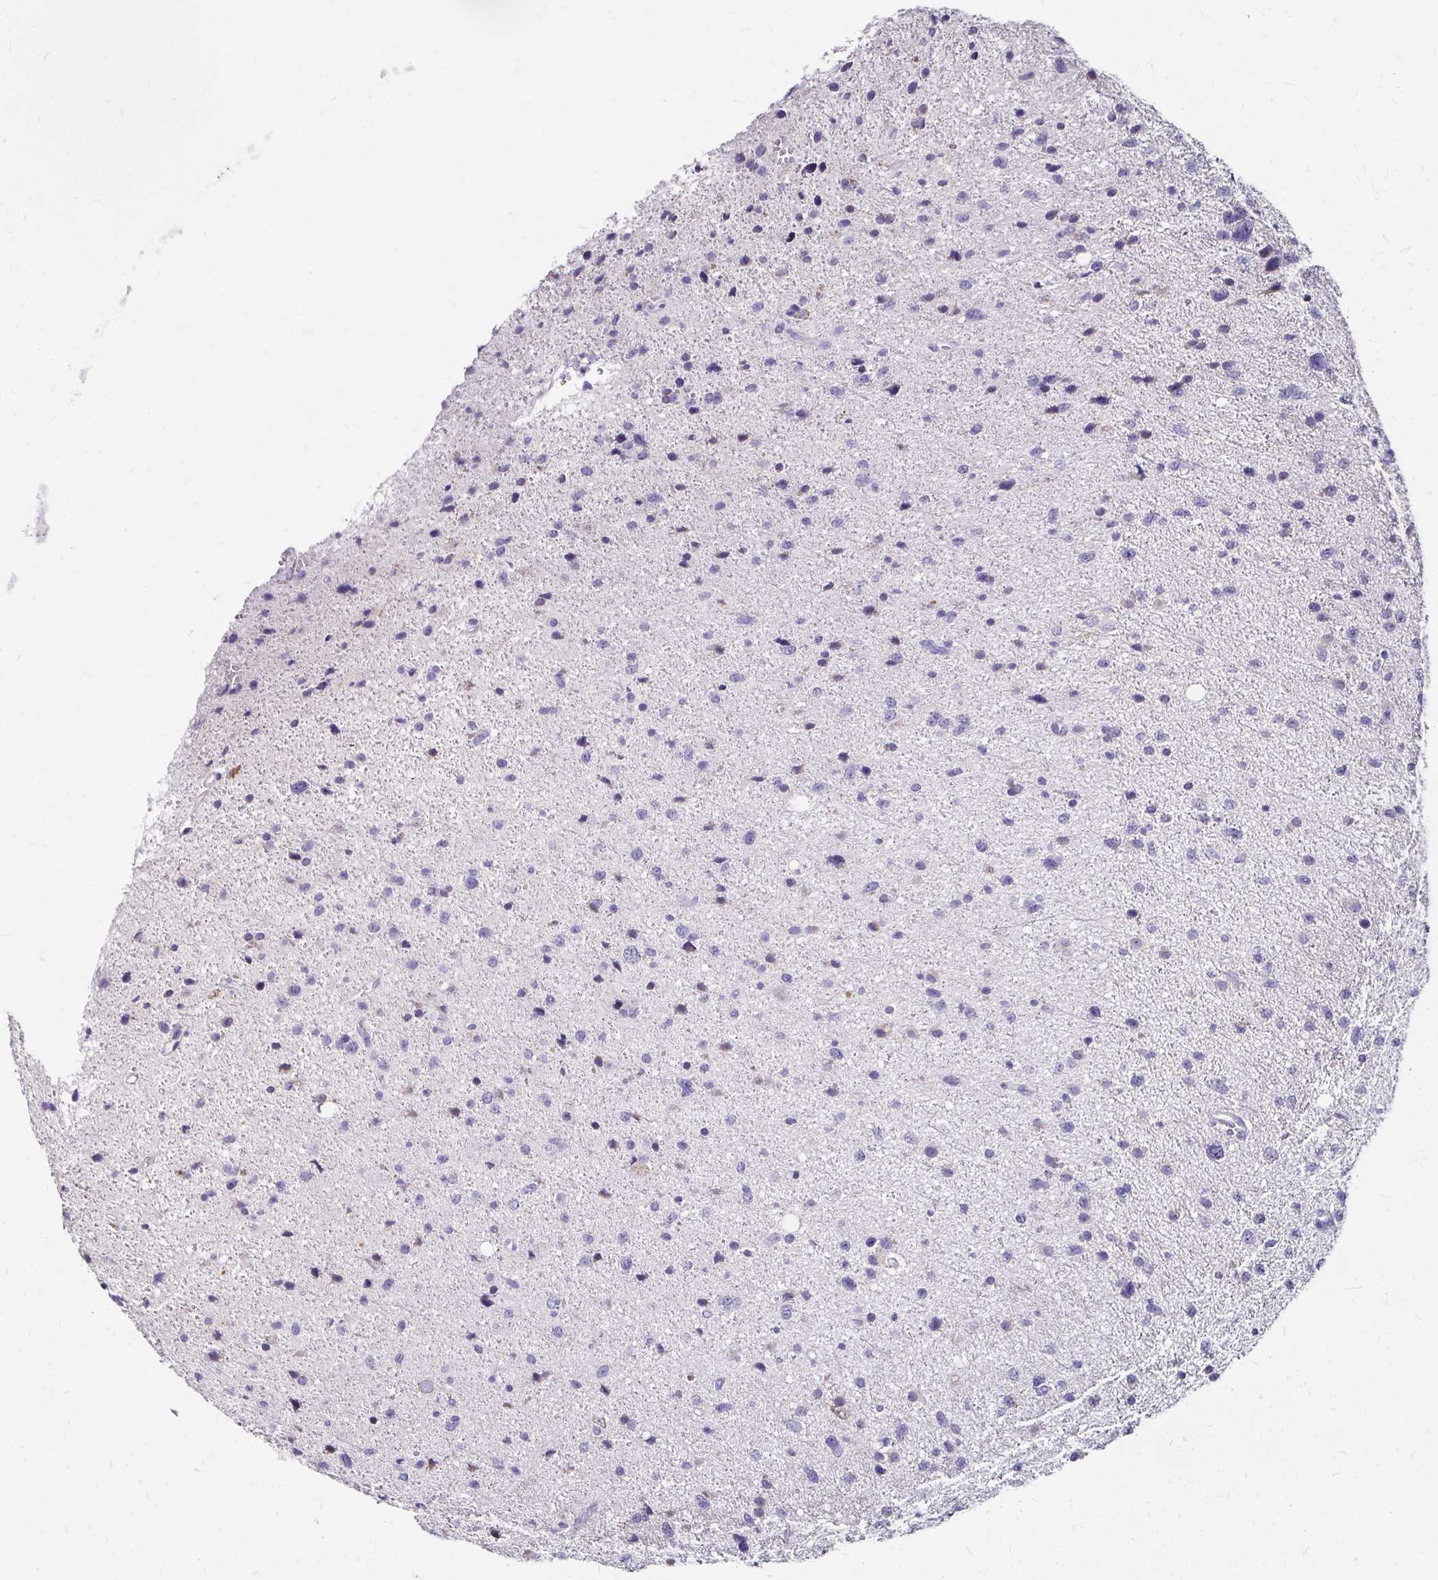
{"staining": {"intensity": "negative", "quantity": "none", "location": "none"}, "tissue": "glioma", "cell_type": "Tumor cells", "image_type": "cancer", "snomed": [{"axis": "morphology", "description": "Glioma, malignant, Low grade"}, {"axis": "topography", "description": "Brain"}], "caption": "IHC micrograph of neoplastic tissue: glioma stained with DAB (3,3'-diaminobenzidine) demonstrates no significant protein staining in tumor cells. (Immunohistochemistry (ihc), brightfield microscopy, high magnification).", "gene": "SCG3", "patient": {"sex": "female", "age": 55}}